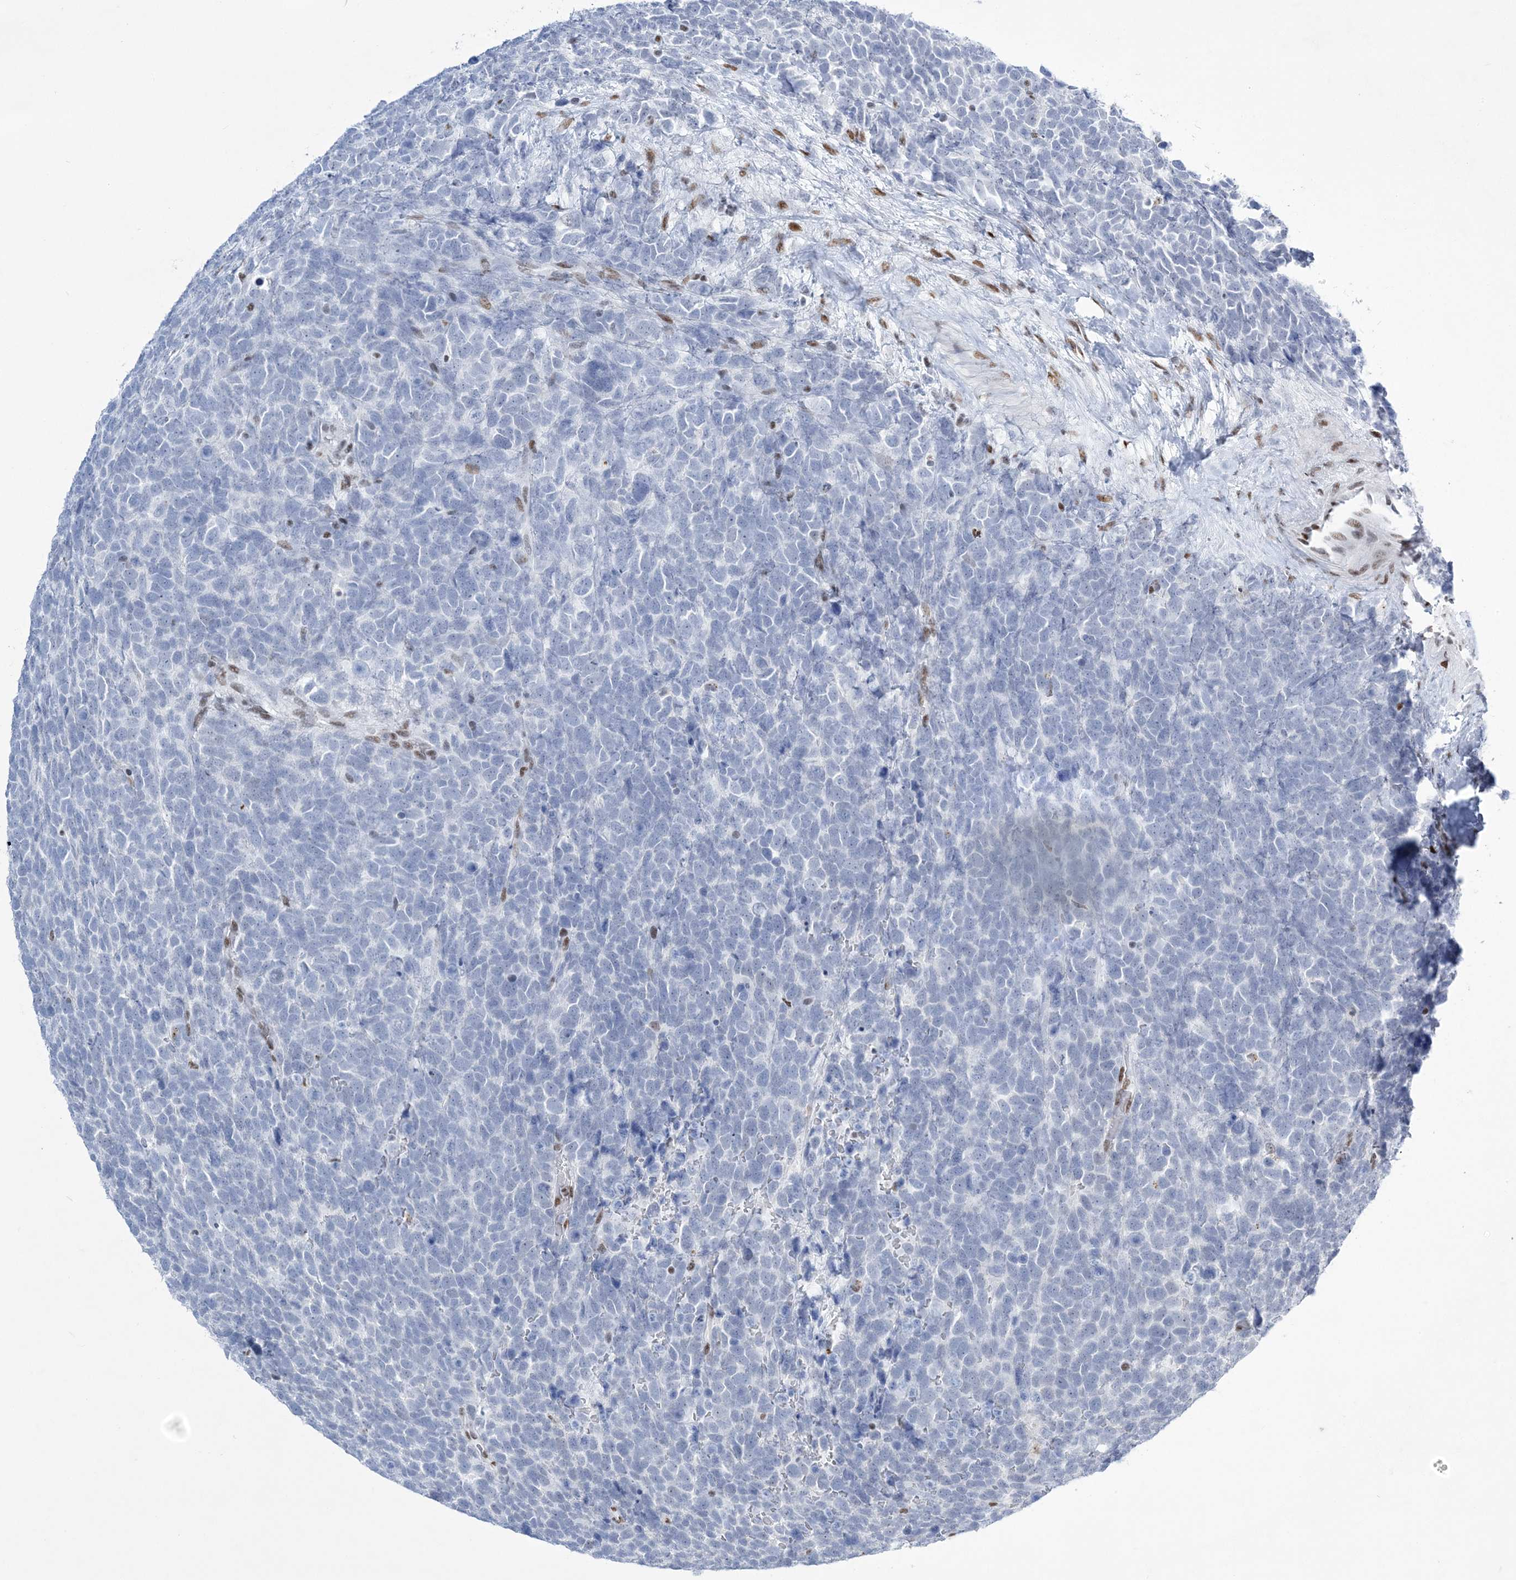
{"staining": {"intensity": "negative", "quantity": "none", "location": "none"}, "tissue": "urothelial cancer", "cell_type": "Tumor cells", "image_type": "cancer", "snomed": [{"axis": "morphology", "description": "Urothelial carcinoma, High grade"}, {"axis": "topography", "description": "Urinary bladder"}], "caption": "Tumor cells show no significant expression in urothelial cancer.", "gene": "ZBTB7A", "patient": {"sex": "female", "age": 82}}